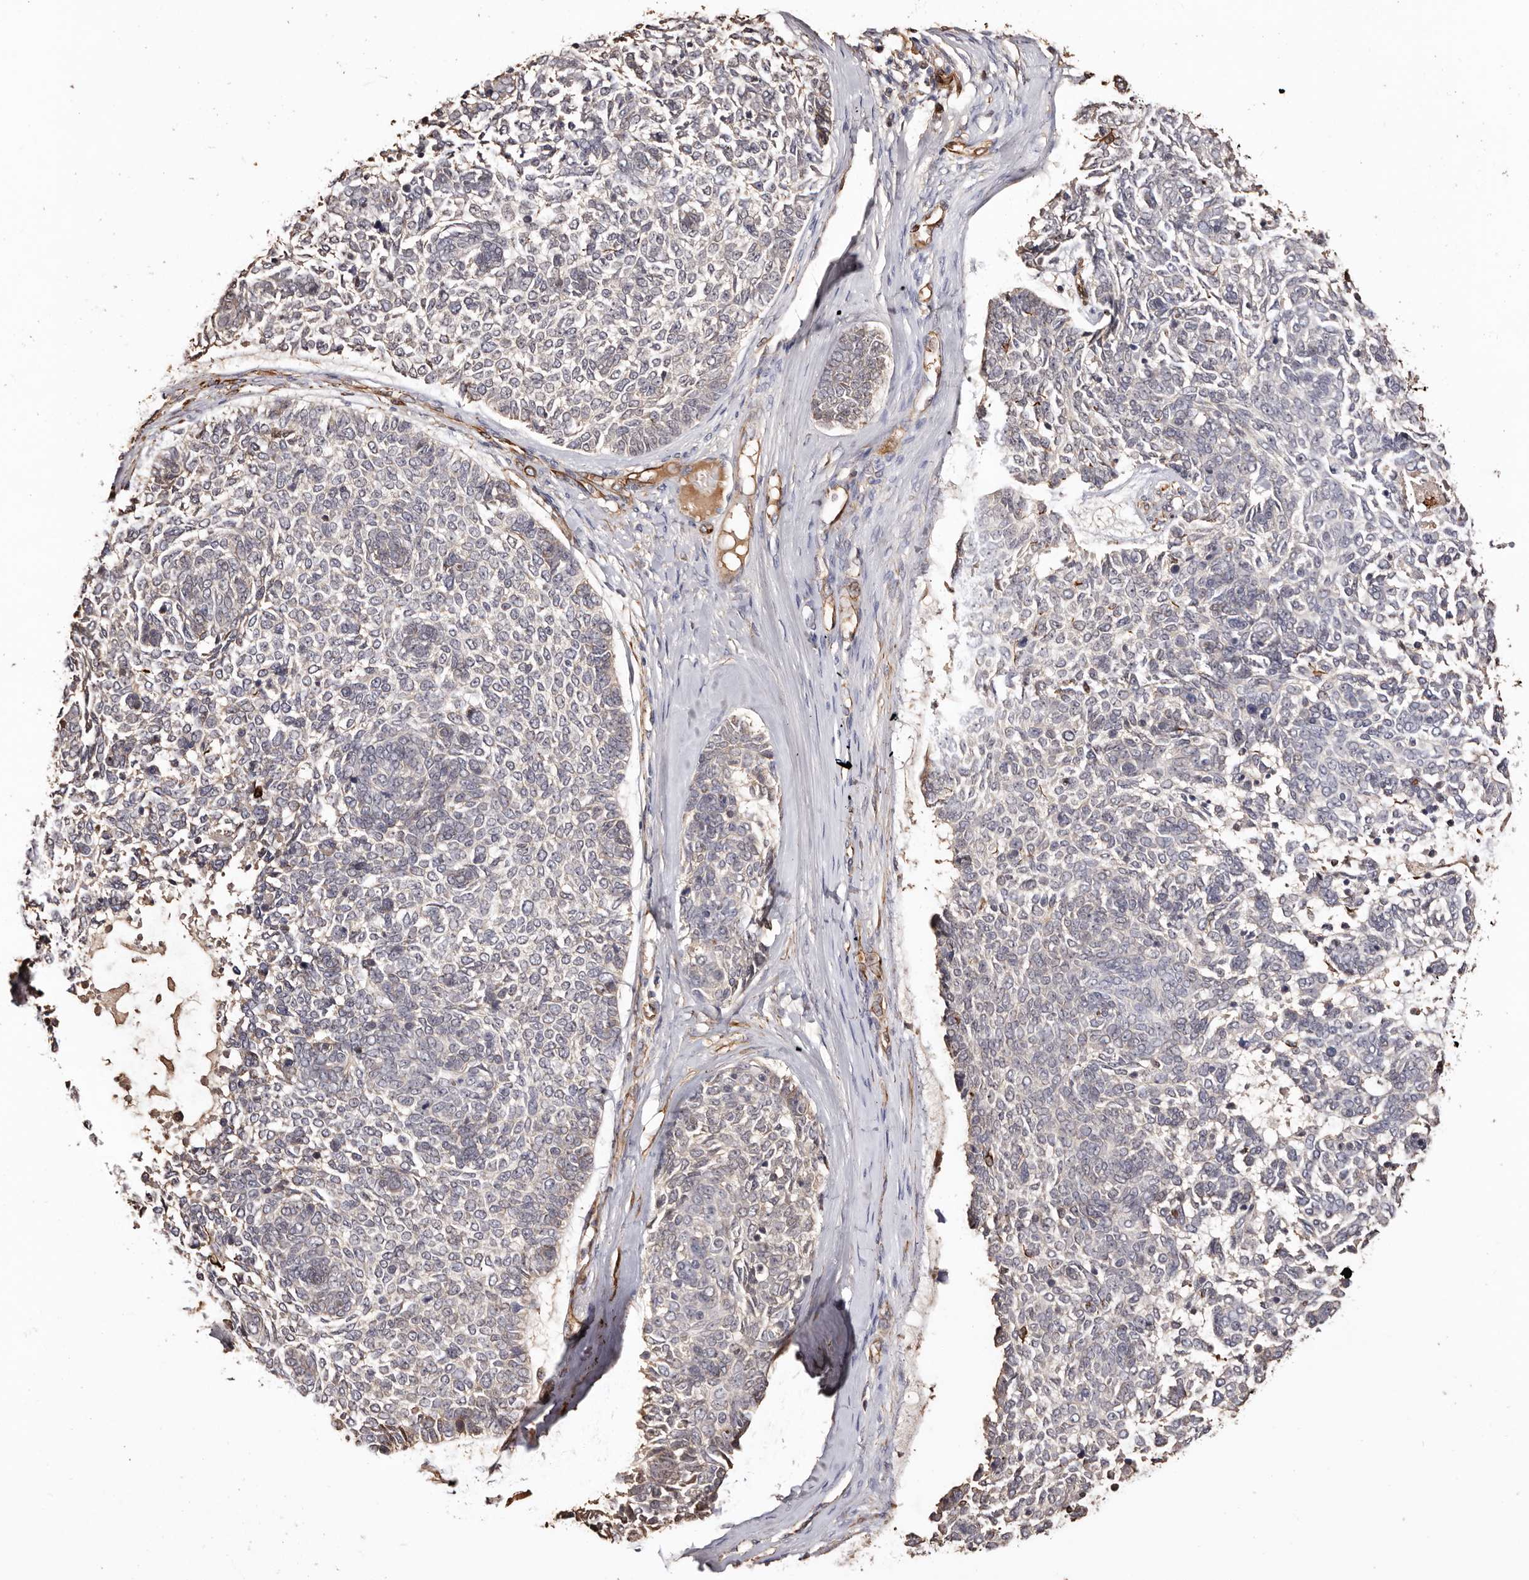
{"staining": {"intensity": "negative", "quantity": "none", "location": "none"}, "tissue": "skin cancer", "cell_type": "Tumor cells", "image_type": "cancer", "snomed": [{"axis": "morphology", "description": "Basal cell carcinoma"}, {"axis": "topography", "description": "Skin"}], "caption": "High magnification brightfield microscopy of skin cancer stained with DAB (brown) and counterstained with hematoxylin (blue): tumor cells show no significant staining.", "gene": "ZNF557", "patient": {"sex": "female", "age": 81}}